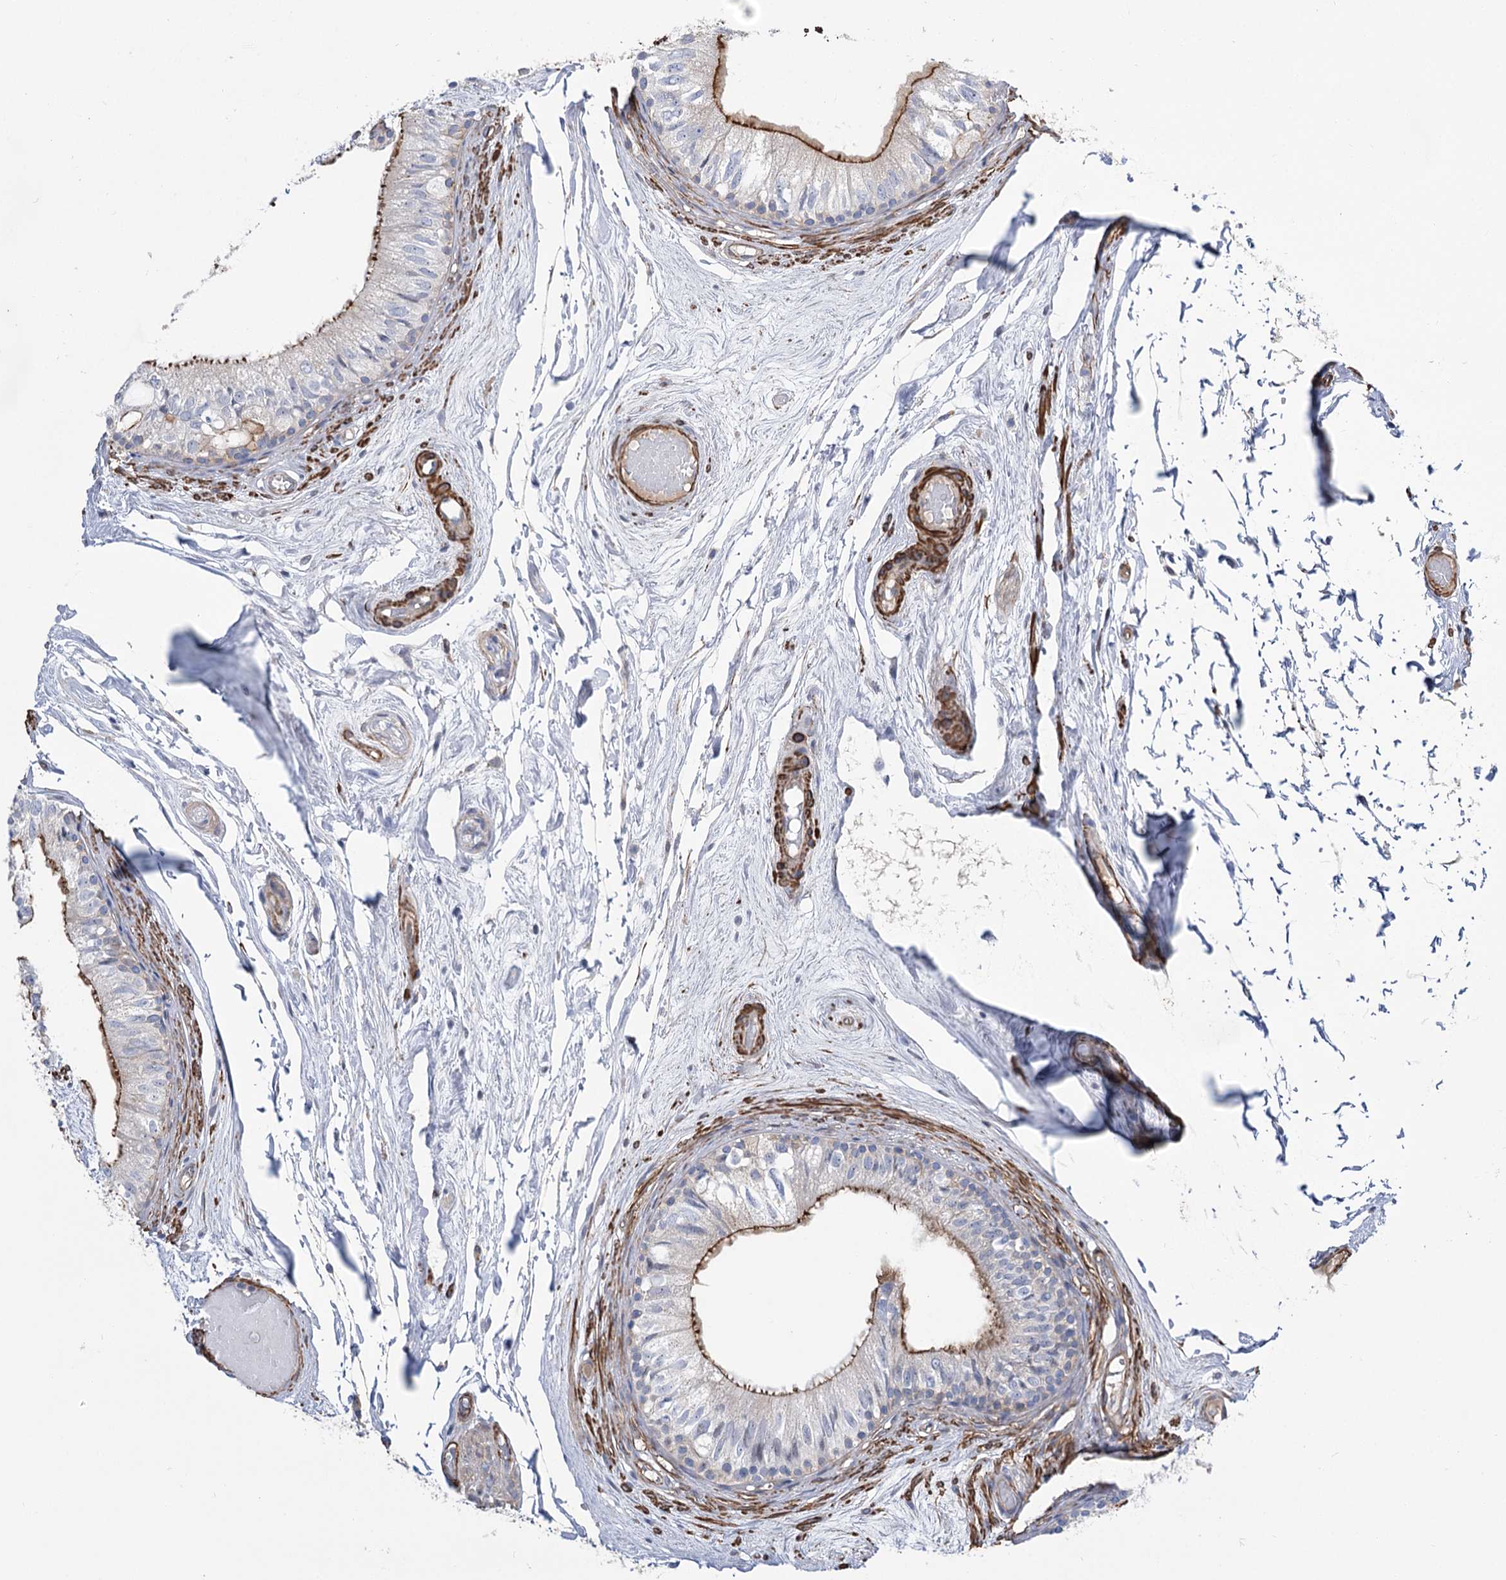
{"staining": {"intensity": "moderate", "quantity": "<25%", "location": "cytoplasmic/membranous"}, "tissue": "epididymis", "cell_type": "Glandular cells", "image_type": "normal", "snomed": [{"axis": "morphology", "description": "Normal tissue, NOS"}, {"axis": "topography", "description": "Epididymis"}], "caption": "Protein analysis of normal epididymis shows moderate cytoplasmic/membranous expression in about <25% of glandular cells. Nuclei are stained in blue.", "gene": "WASHC3", "patient": {"sex": "male", "age": 79}}